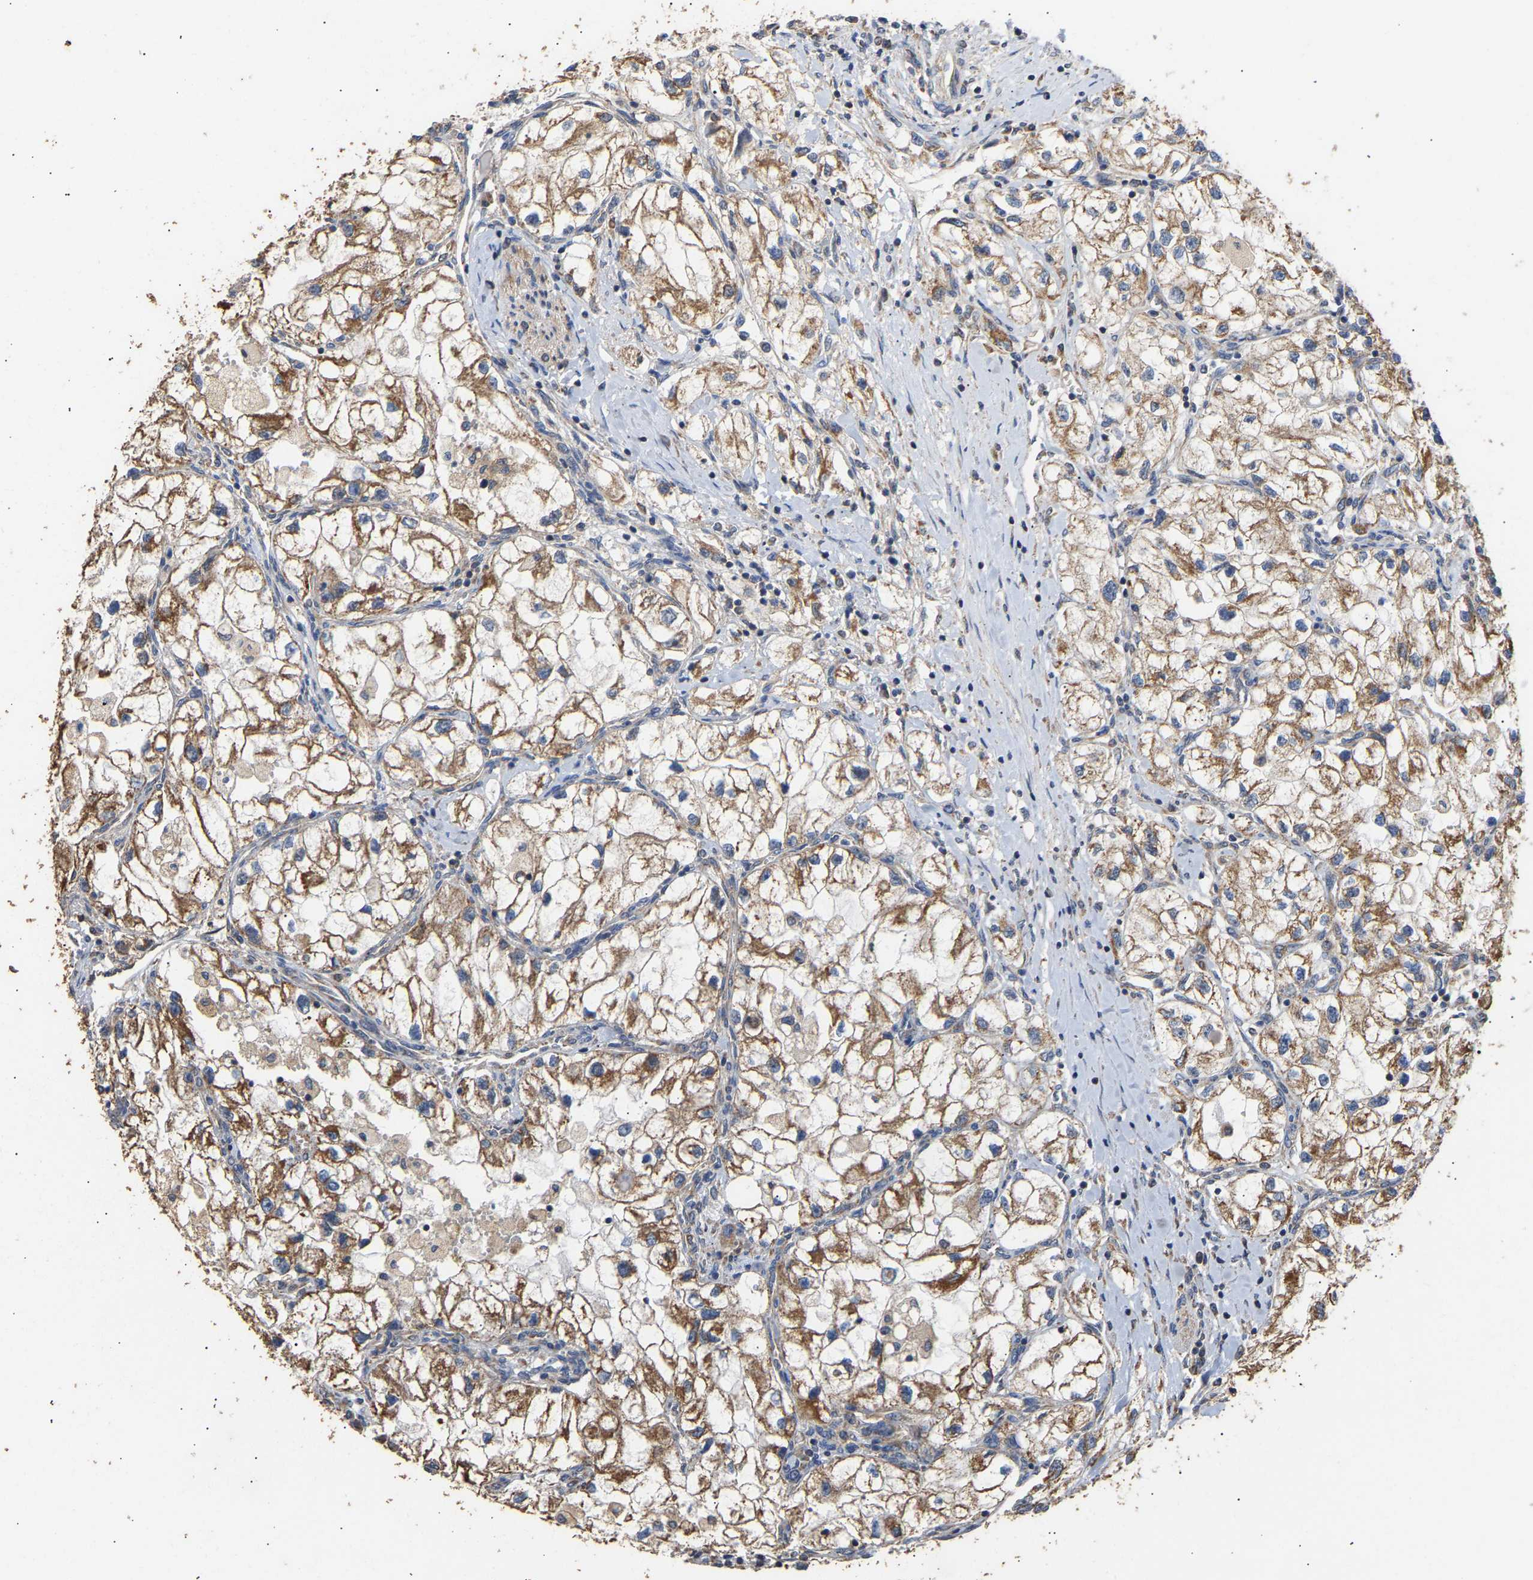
{"staining": {"intensity": "moderate", "quantity": ">75%", "location": "cytoplasmic/membranous"}, "tissue": "renal cancer", "cell_type": "Tumor cells", "image_type": "cancer", "snomed": [{"axis": "morphology", "description": "Adenocarcinoma, NOS"}, {"axis": "topography", "description": "Kidney"}], "caption": "IHC (DAB (3,3'-diaminobenzidine)) staining of human renal cancer exhibits moderate cytoplasmic/membranous protein expression in approximately >75% of tumor cells.", "gene": "ZNF26", "patient": {"sex": "female", "age": 70}}